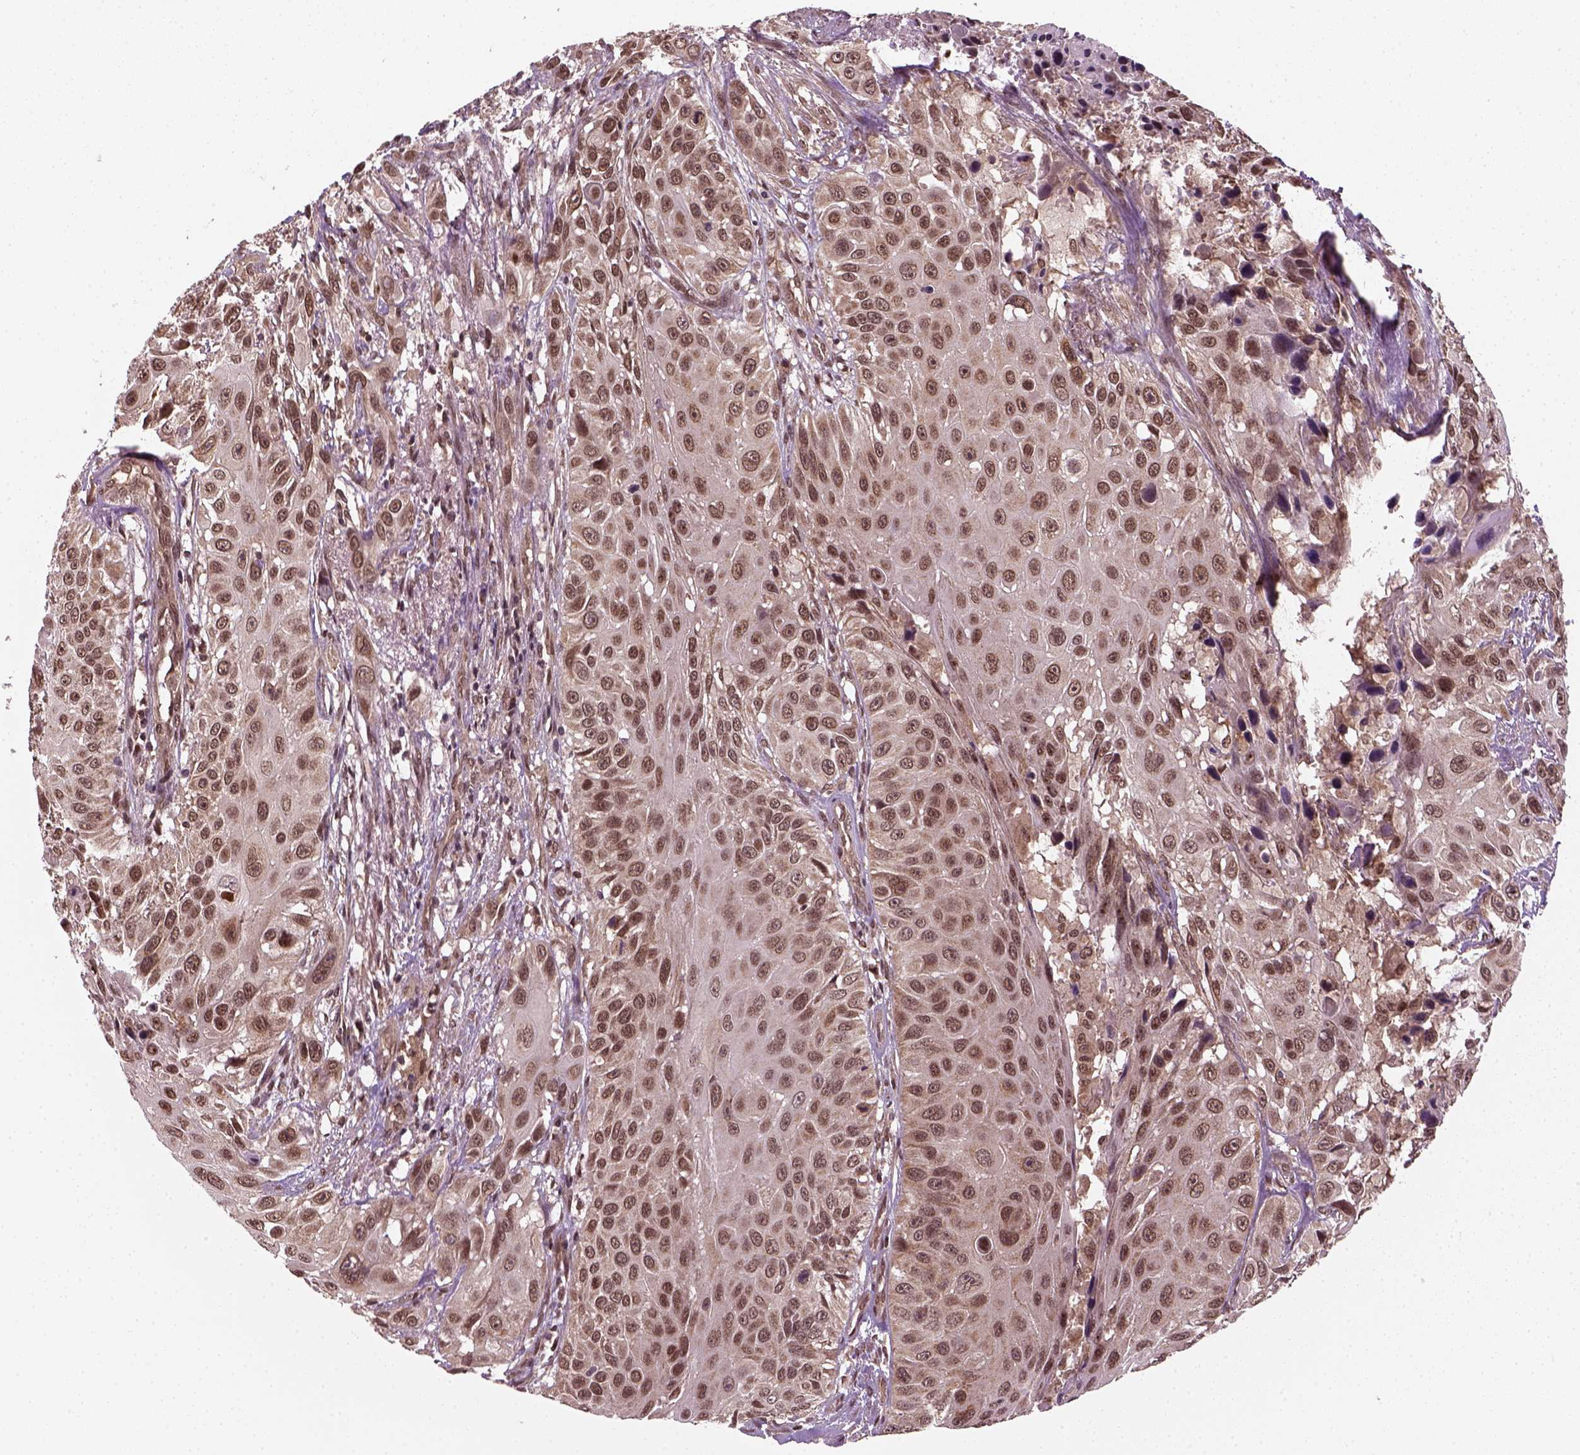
{"staining": {"intensity": "moderate", "quantity": ">75%", "location": "cytoplasmic/membranous,nuclear"}, "tissue": "urothelial cancer", "cell_type": "Tumor cells", "image_type": "cancer", "snomed": [{"axis": "morphology", "description": "Urothelial carcinoma, NOS"}, {"axis": "topography", "description": "Urinary bladder"}], "caption": "Brown immunohistochemical staining in human transitional cell carcinoma shows moderate cytoplasmic/membranous and nuclear positivity in about >75% of tumor cells. Using DAB (brown) and hematoxylin (blue) stains, captured at high magnification using brightfield microscopy.", "gene": "NUDT9", "patient": {"sex": "male", "age": 55}}